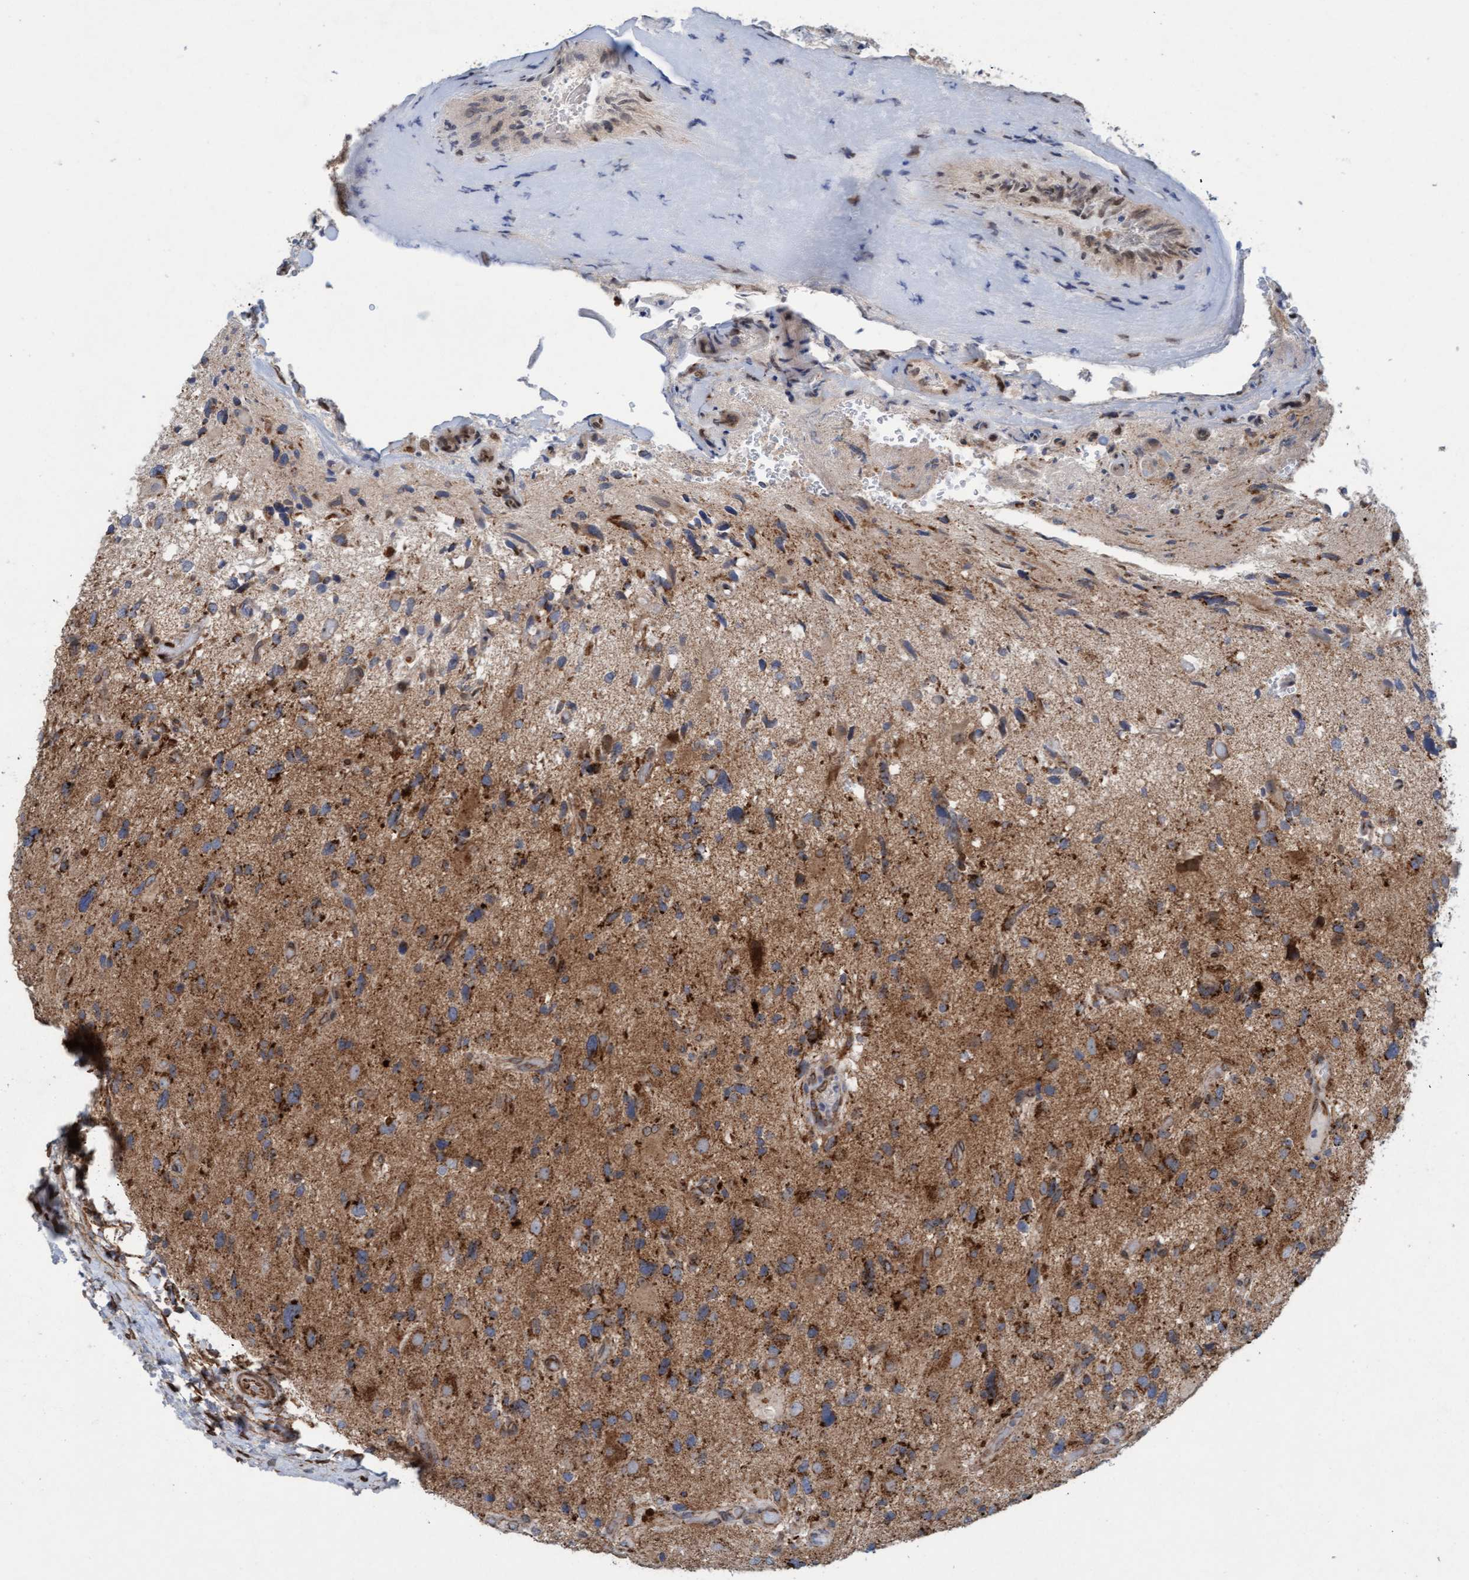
{"staining": {"intensity": "moderate", "quantity": ">75%", "location": "cytoplasmic/membranous"}, "tissue": "glioma", "cell_type": "Tumor cells", "image_type": "cancer", "snomed": [{"axis": "morphology", "description": "Glioma, malignant, High grade"}, {"axis": "topography", "description": "Brain"}], "caption": "Immunohistochemistry (DAB (3,3'-diaminobenzidine)) staining of human glioma shows moderate cytoplasmic/membranous protein expression in approximately >75% of tumor cells. (DAB IHC, brown staining for protein, blue staining for nuclei).", "gene": "MRPS23", "patient": {"sex": "male", "age": 33}}